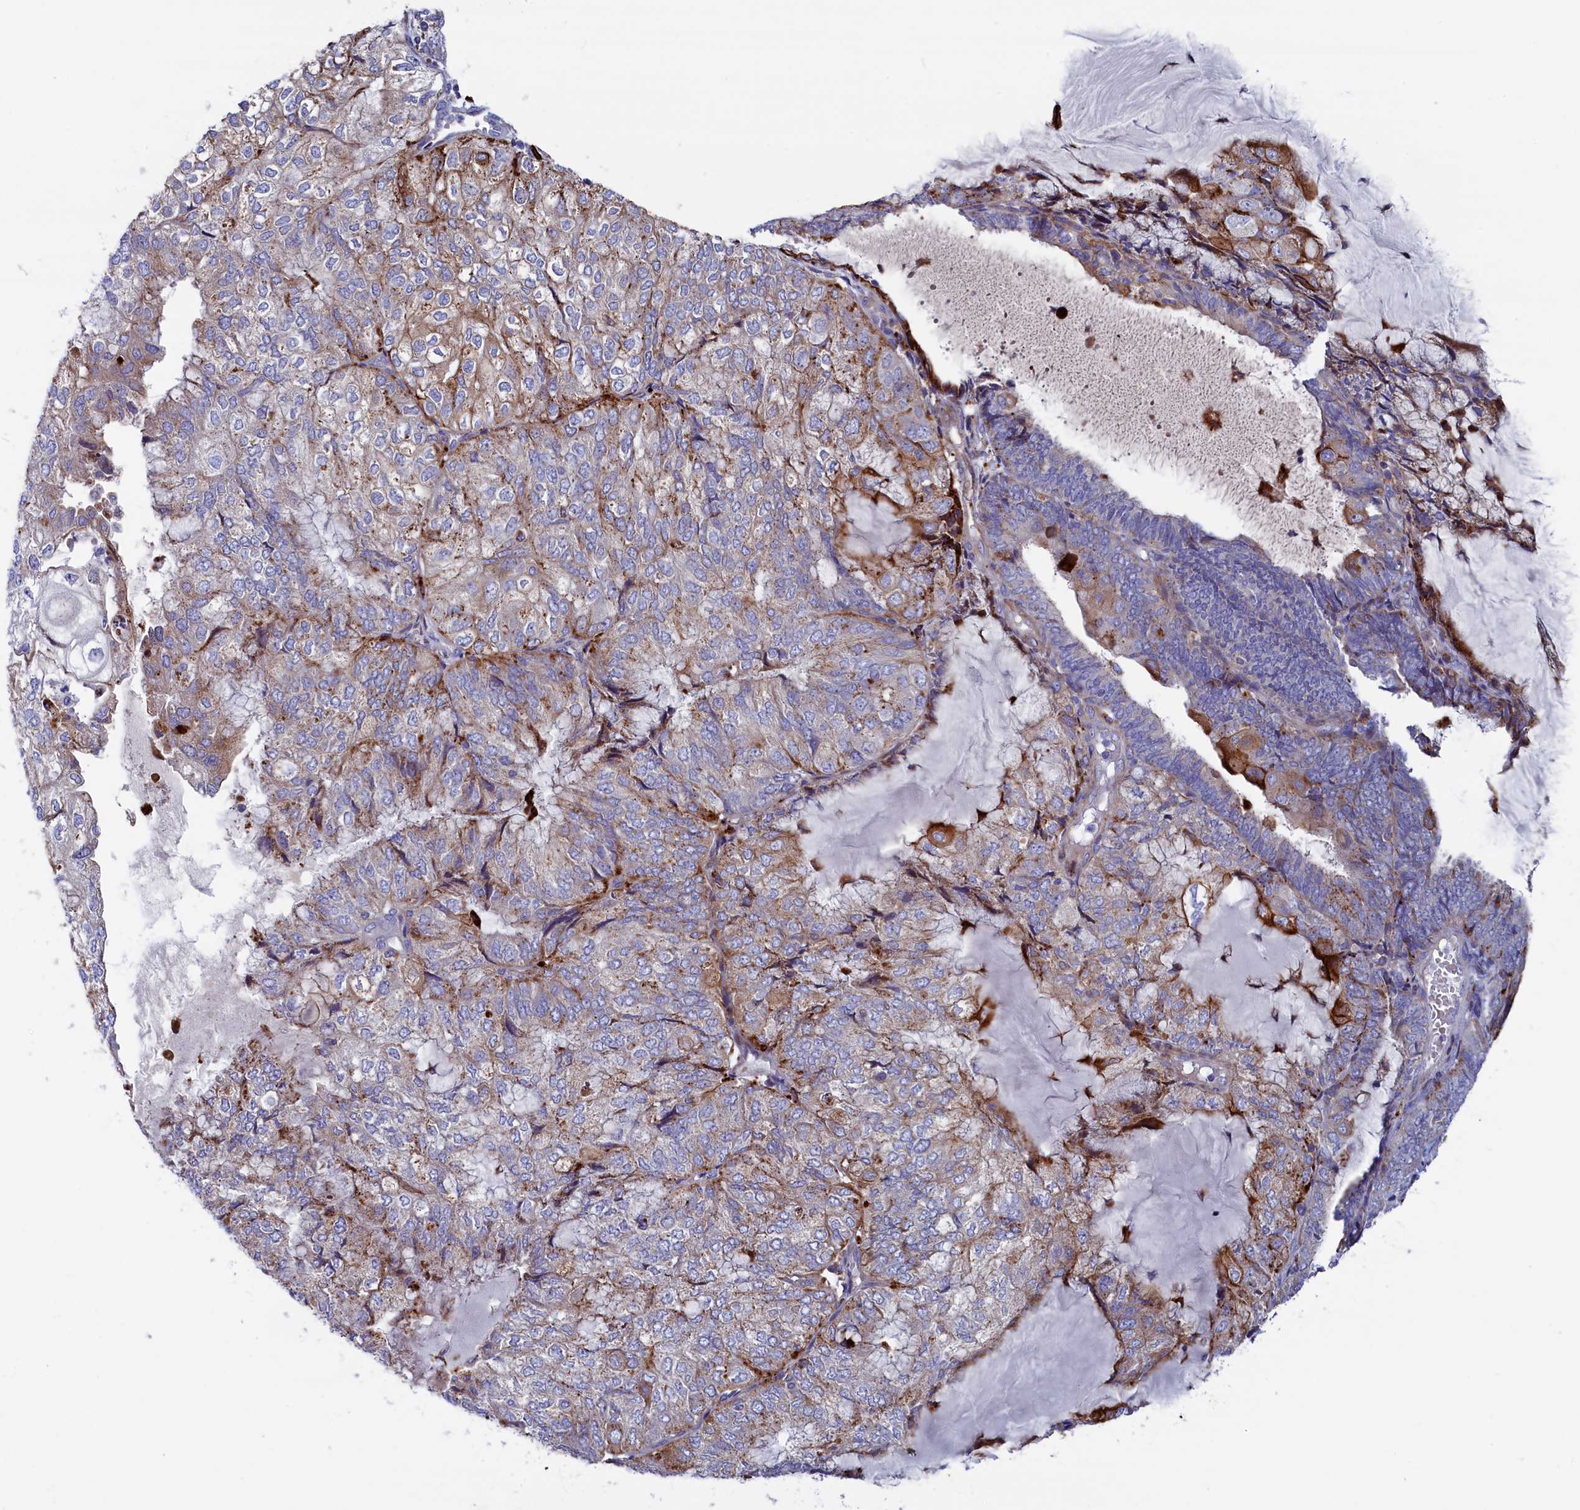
{"staining": {"intensity": "weak", "quantity": ">75%", "location": "cytoplasmic/membranous"}, "tissue": "endometrial cancer", "cell_type": "Tumor cells", "image_type": "cancer", "snomed": [{"axis": "morphology", "description": "Adenocarcinoma, NOS"}, {"axis": "topography", "description": "Endometrium"}], "caption": "Immunohistochemical staining of human adenocarcinoma (endometrial) shows low levels of weak cytoplasmic/membranous protein staining in about >75% of tumor cells.", "gene": "NUDT7", "patient": {"sex": "female", "age": 81}}